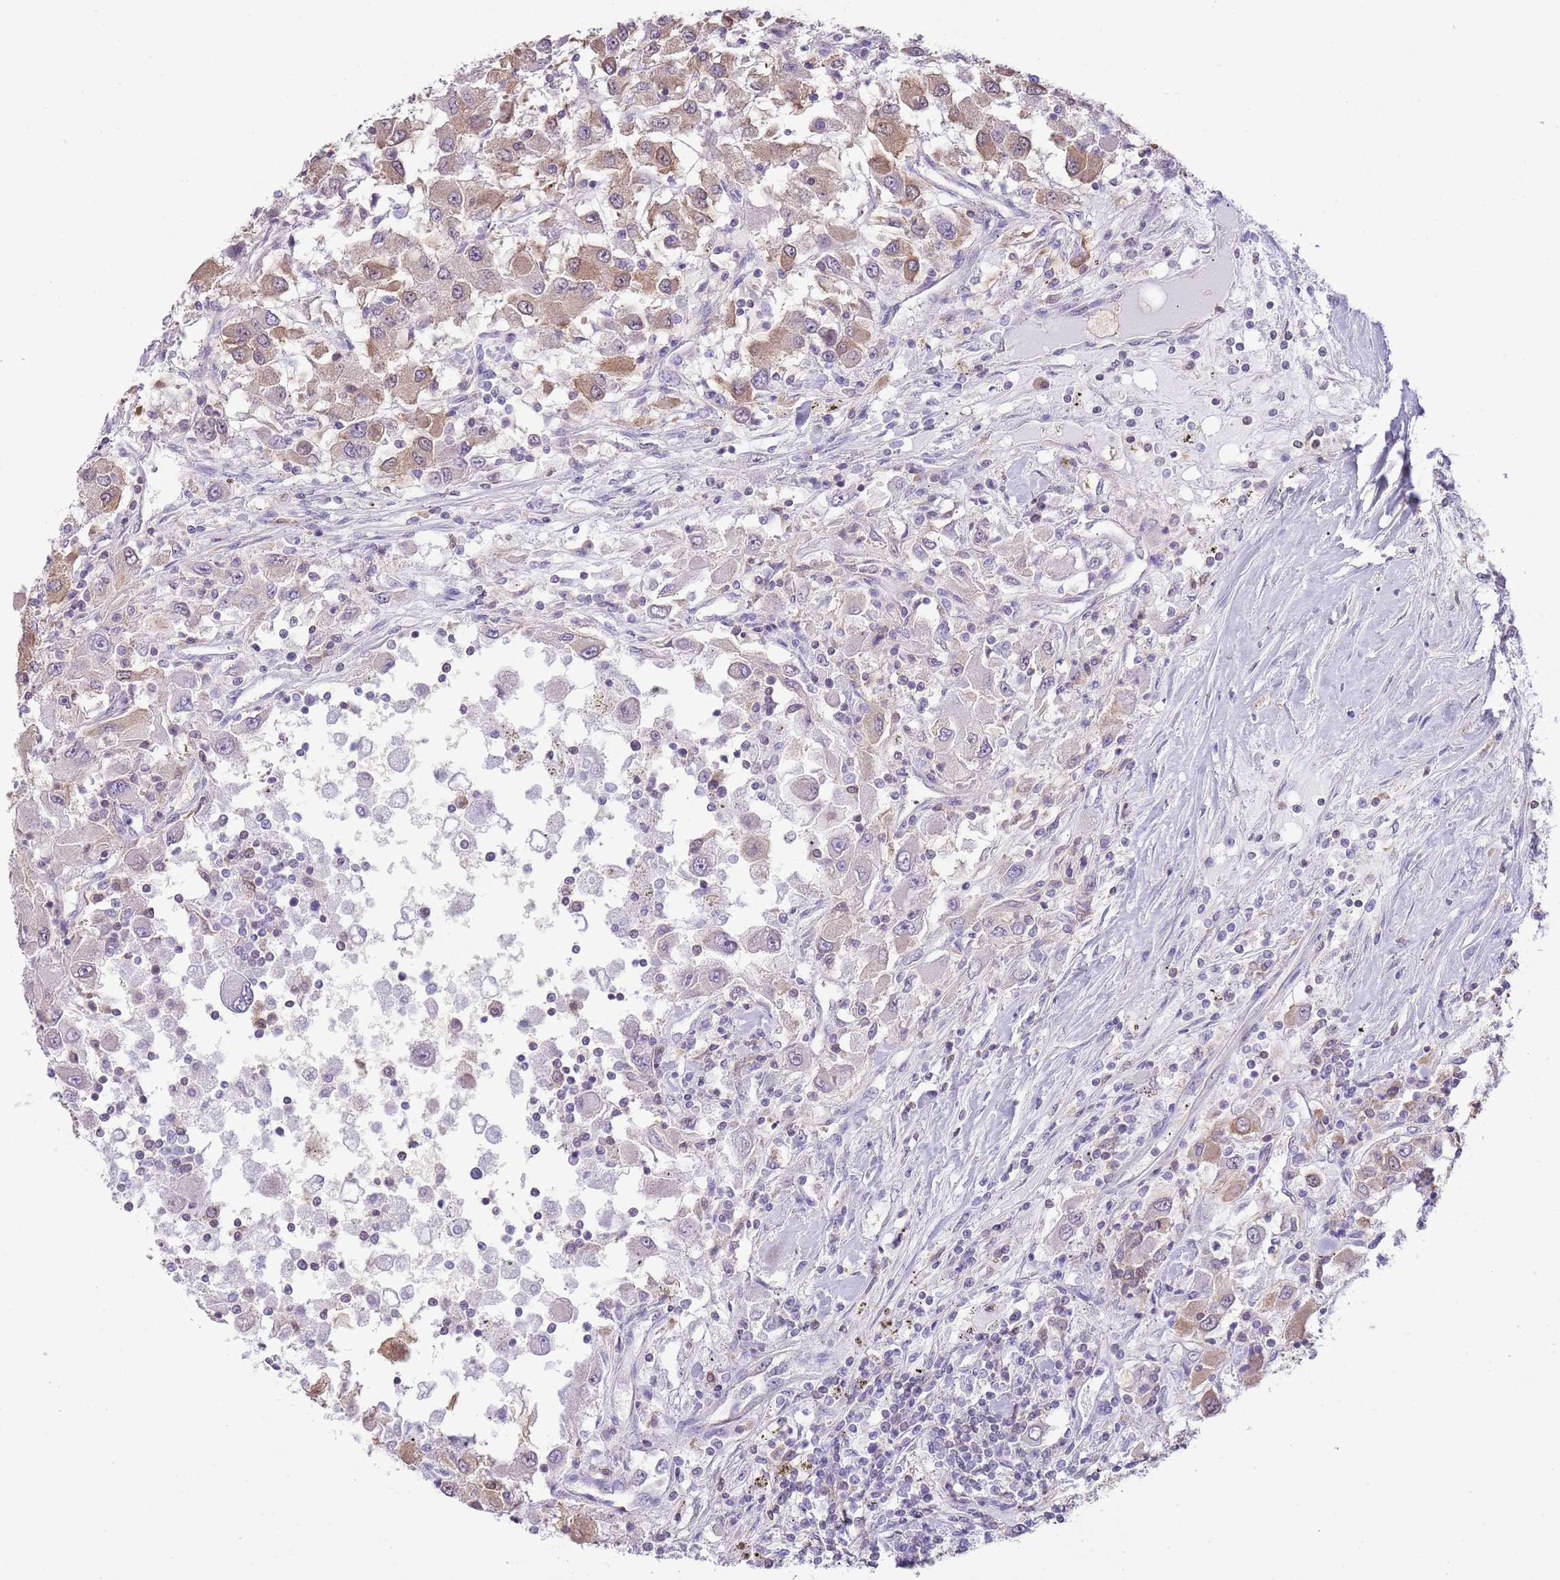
{"staining": {"intensity": "weak", "quantity": "25%-75%", "location": "cytoplasmic/membranous"}, "tissue": "renal cancer", "cell_type": "Tumor cells", "image_type": "cancer", "snomed": [{"axis": "morphology", "description": "Adenocarcinoma, NOS"}, {"axis": "topography", "description": "Kidney"}], "caption": "Immunohistochemistry (IHC) of human renal adenocarcinoma exhibits low levels of weak cytoplasmic/membranous staining in about 25%-75% of tumor cells. (Stains: DAB (3,3'-diaminobenzidine) in brown, nuclei in blue, Microscopy: brightfield microscopy at high magnification).", "gene": "NSFL1C", "patient": {"sex": "female", "age": 67}}